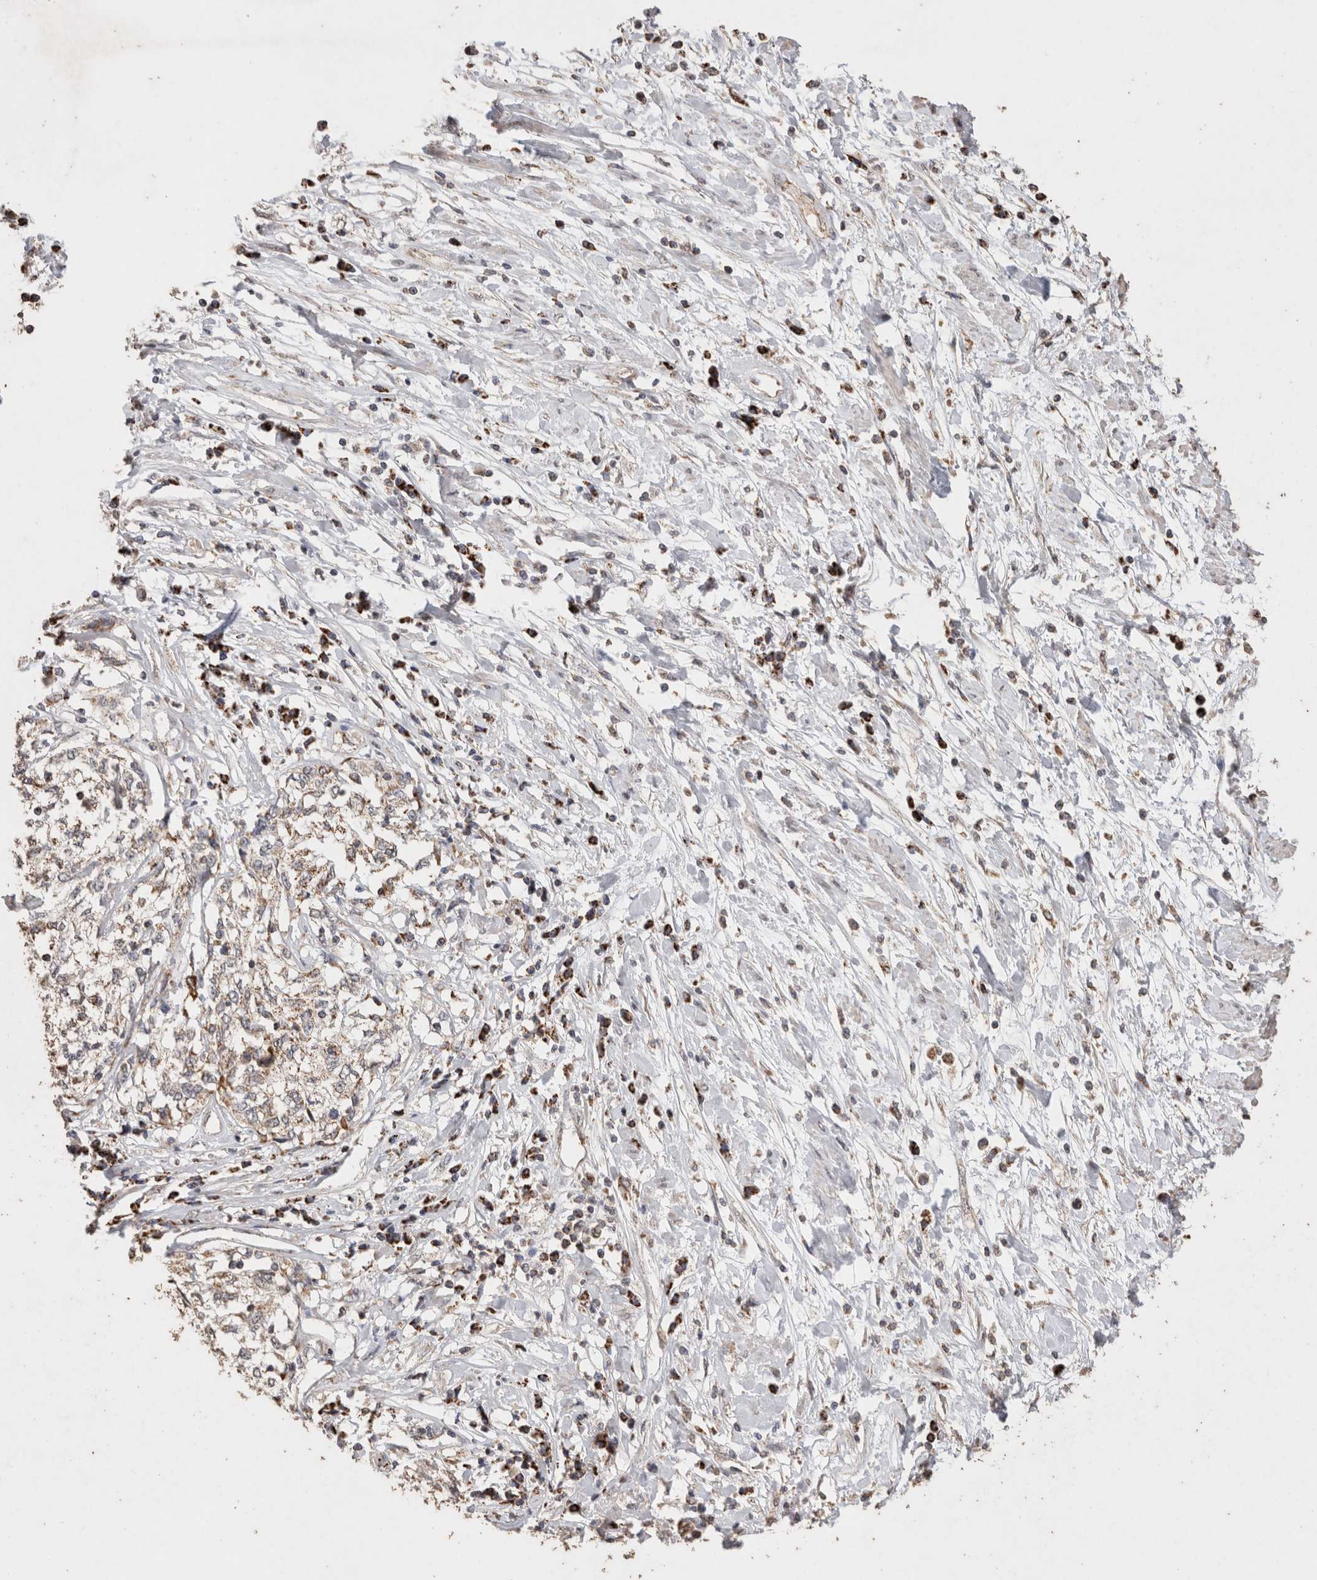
{"staining": {"intensity": "weak", "quantity": ">75%", "location": "cytoplasmic/membranous"}, "tissue": "cervical cancer", "cell_type": "Tumor cells", "image_type": "cancer", "snomed": [{"axis": "morphology", "description": "Squamous cell carcinoma, NOS"}, {"axis": "topography", "description": "Cervix"}], "caption": "Cervical squamous cell carcinoma stained with DAB (3,3'-diaminobenzidine) immunohistochemistry (IHC) reveals low levels of weak cytoplasmic/membranous positivity in about >75% of tumor cells.", "gene": "ACADM", "patient": {"sex": "female", "age": 57}}